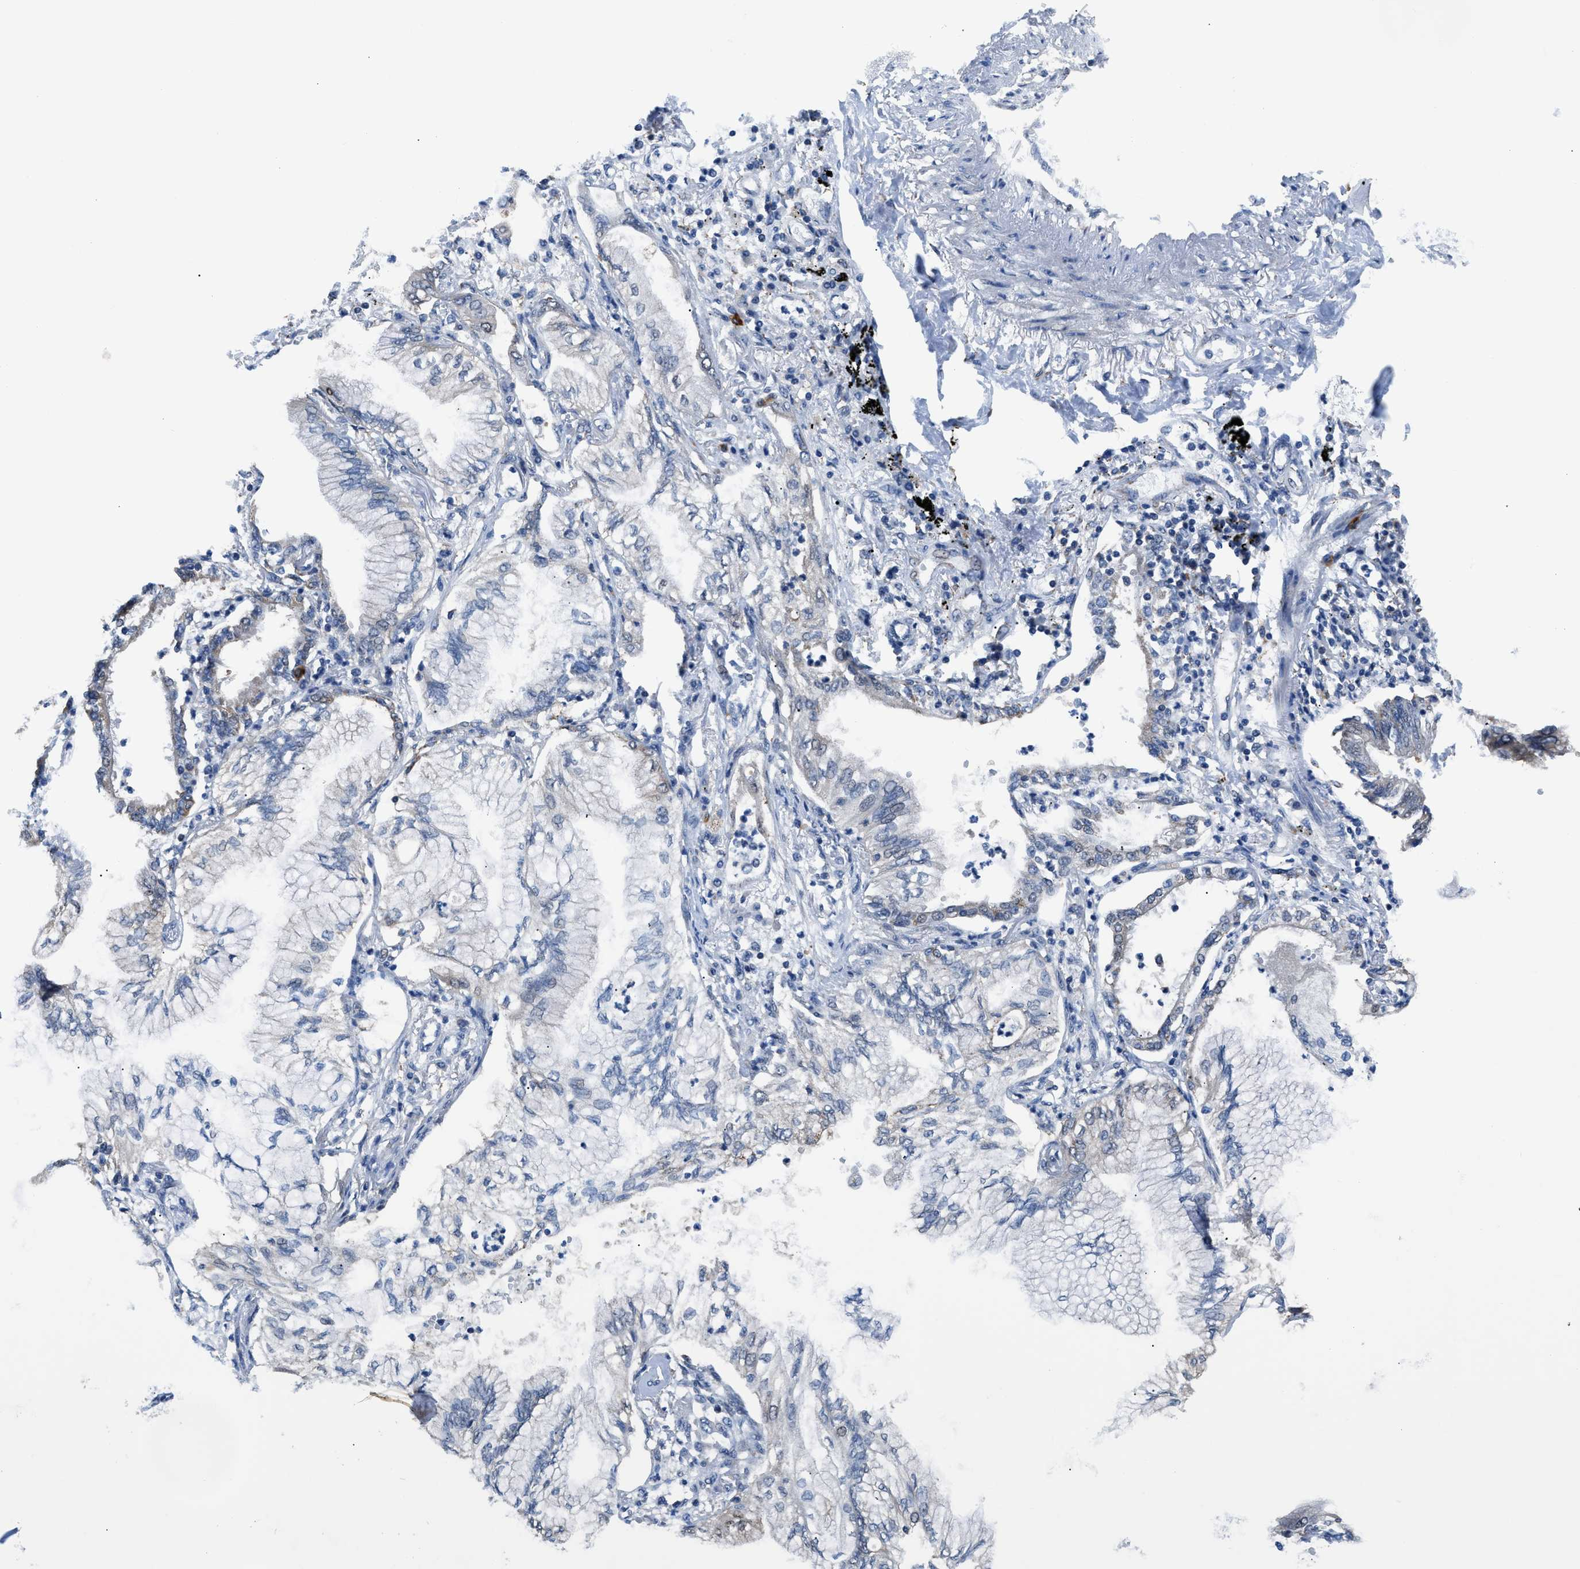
{"staining": {"intensity": "negative", "quantity": "none", "location": "none"}, "tissue": "lung cancer", "cell_type": "Tumor cells", "image_type": "cancer", "snomed": [{"axis": "morphology", "description": "Normal tissue, NOS"}, {"axis": "morphology", "description": "Adenocarcinoma, NOS"}, {"axis": "topography", "description": "Bronchus"}, {"axis": "topography", "description": "Lung"}], "caption": "Tumor cells show no significant protein expression in lung adenocarcinoma. (DAB immunohistochemistry, high magnification).", "gene": "TMEM45B", "patient": {"sex": "female", "age": 70}}